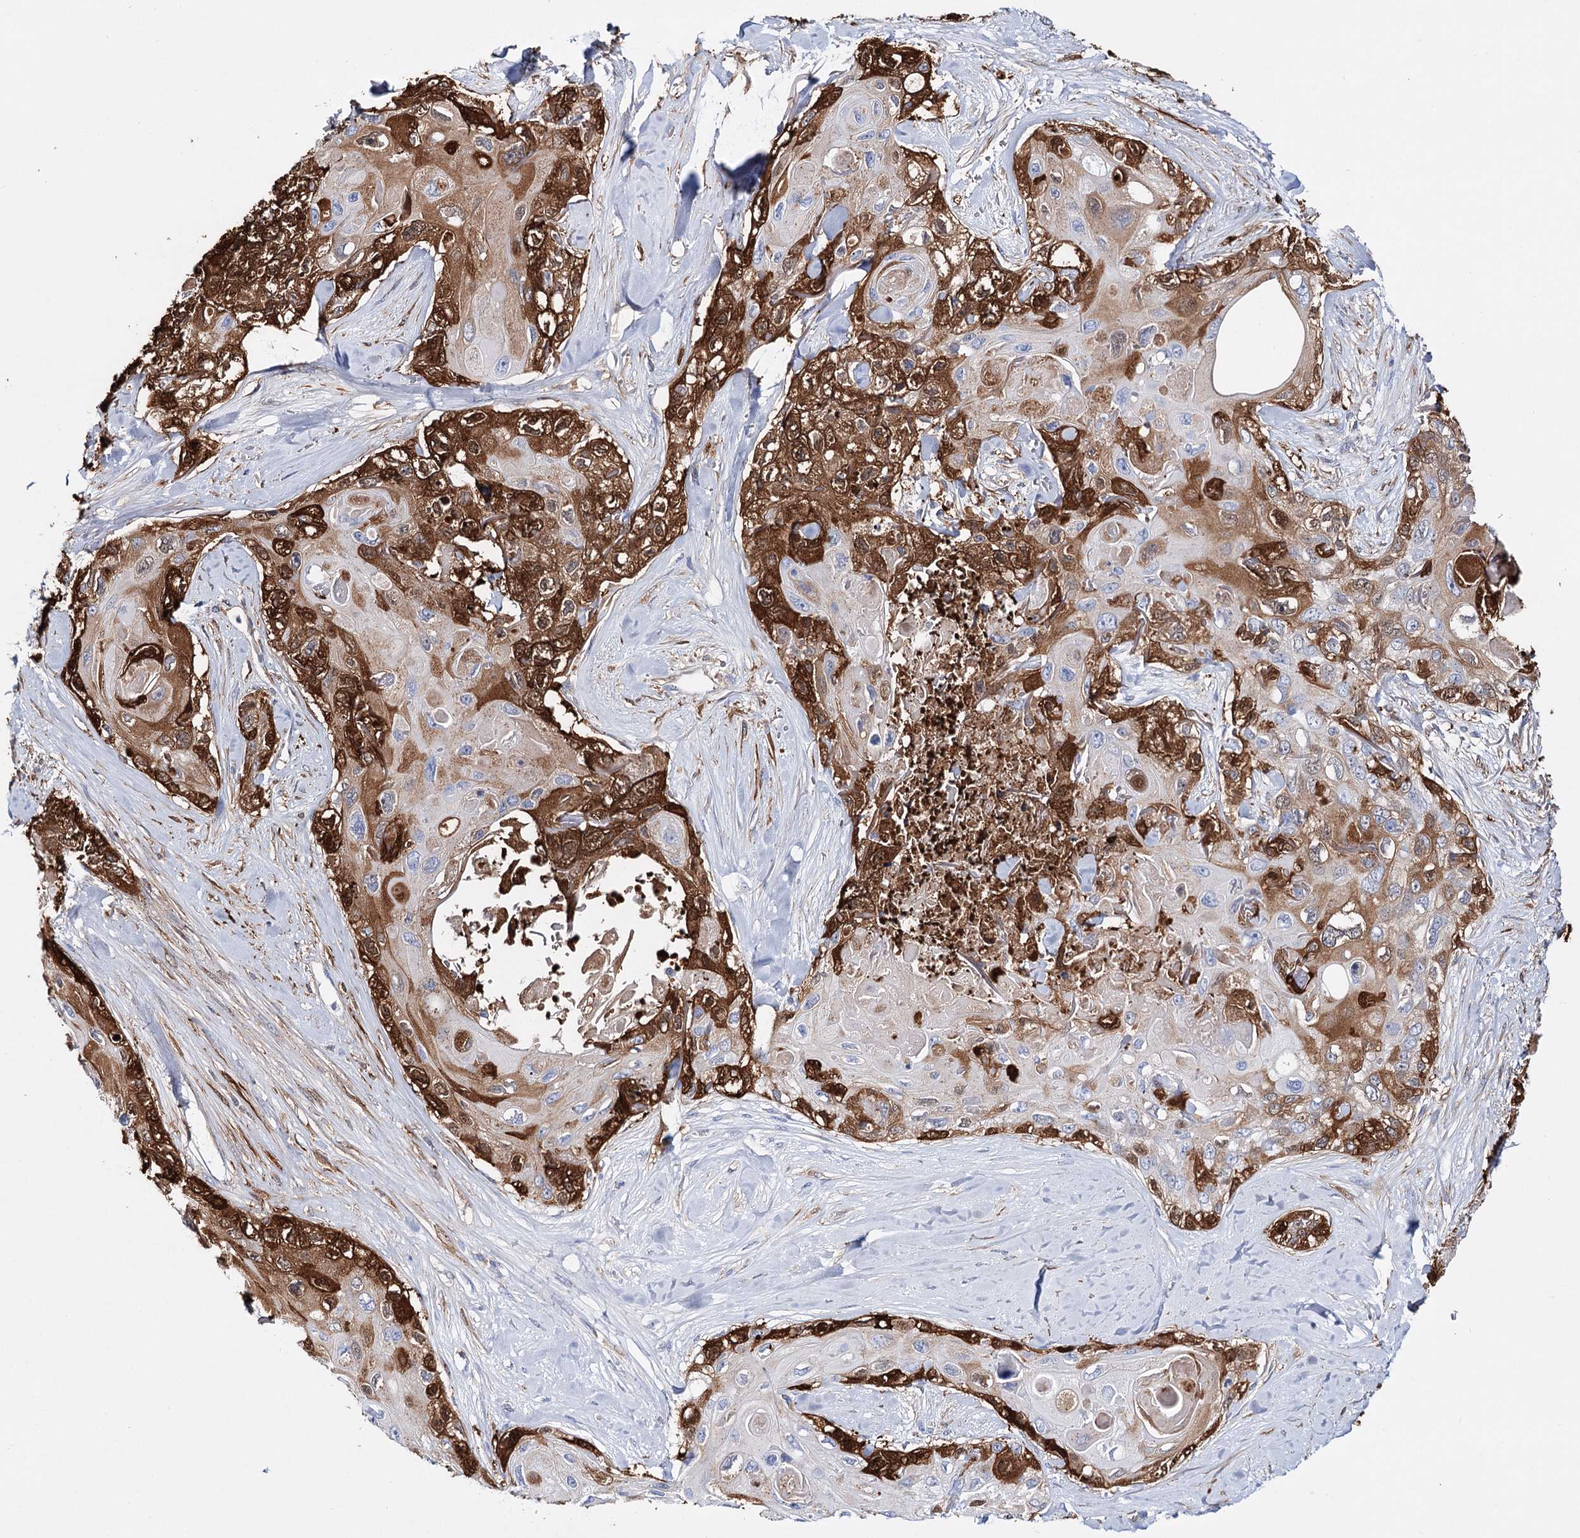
{"staining": {"intensity": "strong", "quantity": "25%-75%", "location": "cytoplasmic/membranous"}, "tissue": "skin cancer", "cell_type": "Tumor cells", "image_type": "cancer", "snomed": [{"axis": "morphology", "description": "Normal tissue, NOS"}, {"axis": "morphology", "description": "Squamous cell carcinoma, NOS"}, {"axis": "topography", "description": "Skin"}], "caption": "DAB (3,3'-diaminobenzidine) immunohistochemical staining of human skin cancer reveals strong cytoplasmic/membranous protein expression in approximately 25%-75% of tumor cells. (IHC, brightfield microscopy, high magnification).", "gene": "CFAP46", "patient": {"sex": "male", "age": 72}}